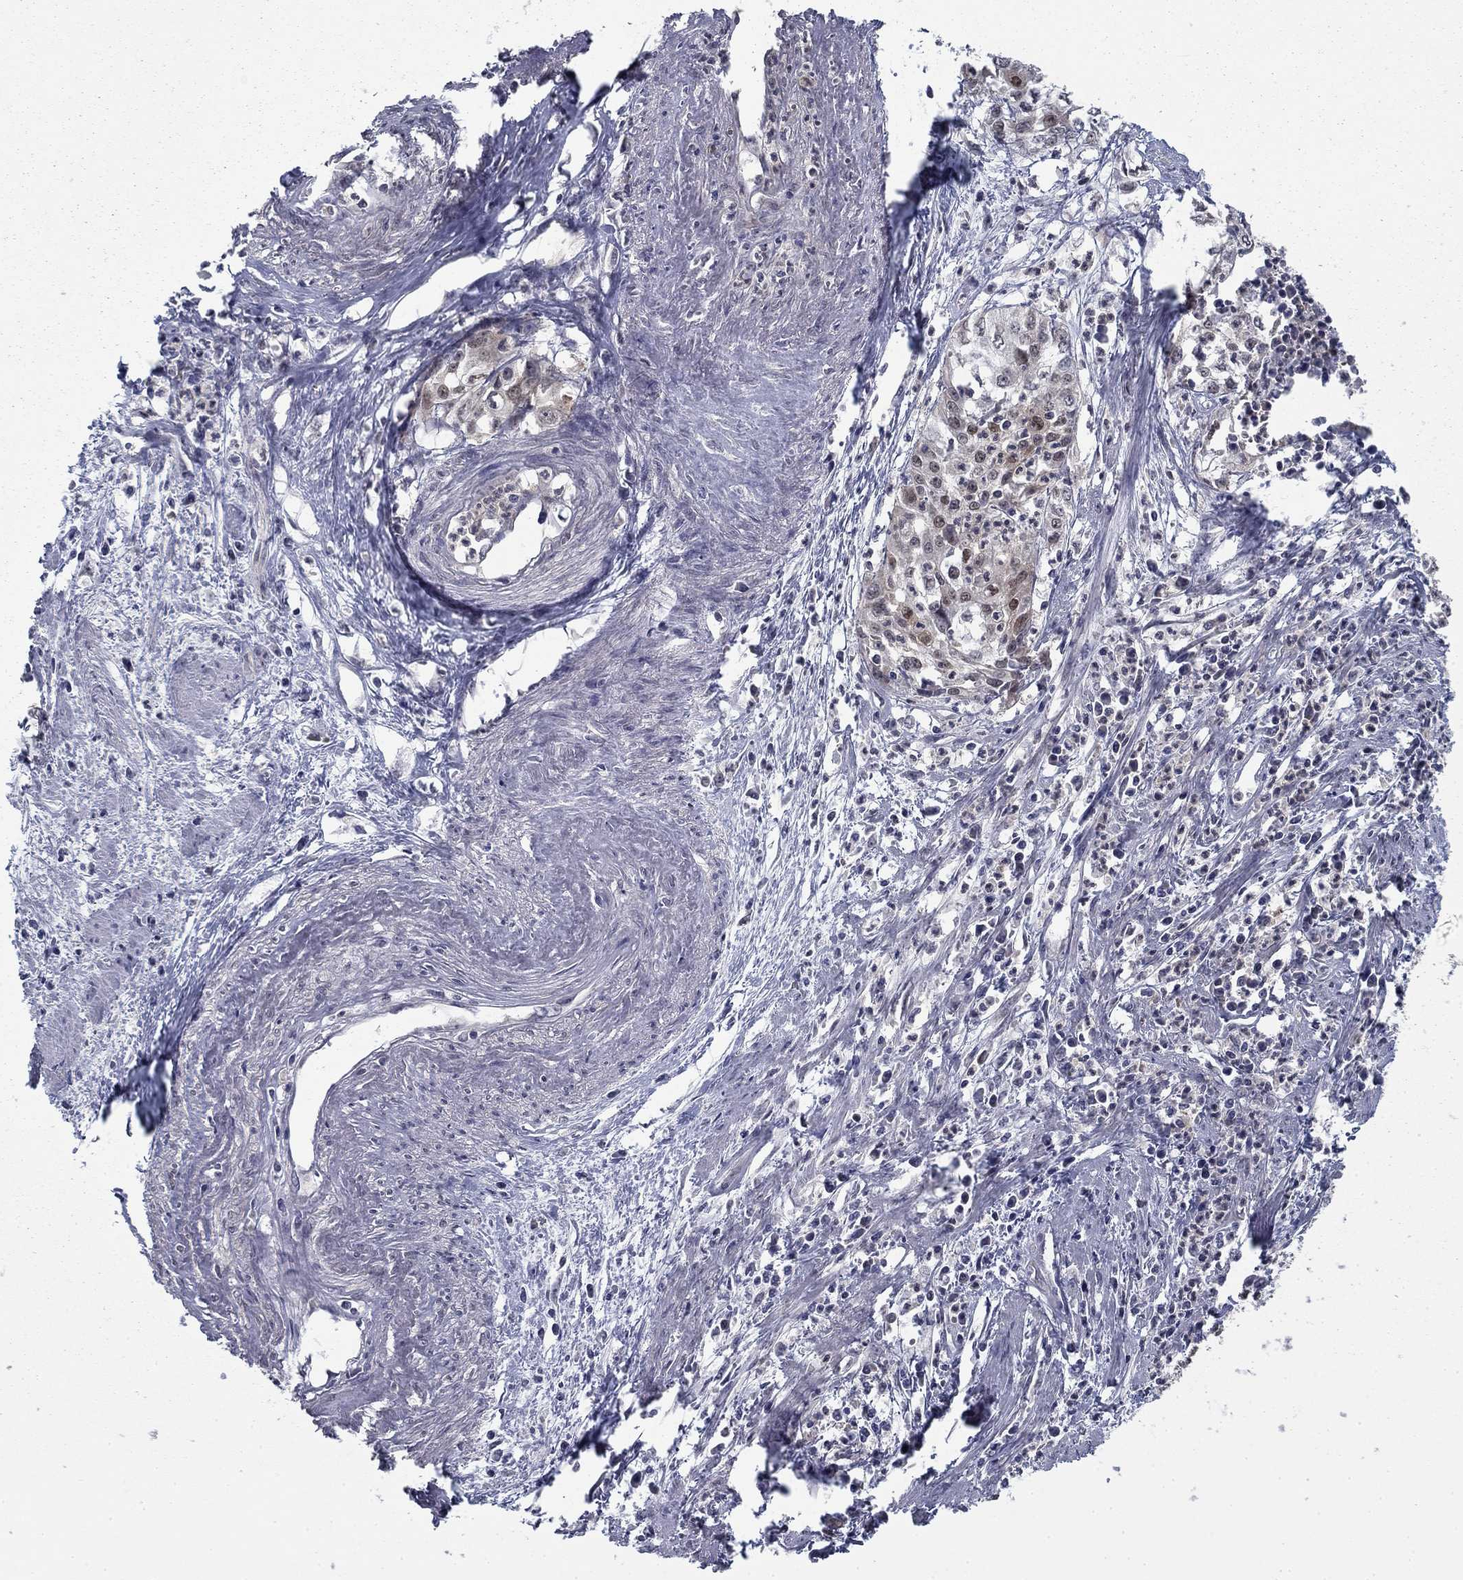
{"staining": {"intensity": "weak", "quantity": "25%-75%", "location": "cytoplasmic/membranous,nuclear"}, "tissue": "cervical cancer", "cell_type": "Tumor cells", "image_type": "cancer", "snomed": [{"axis": "morphology", "description": "Squamous cell carcinoma, NOS"}, {"axis": "topography", "description": "Cervix"}], "caption": "DAB (3,3'-diaminobenzidine) immunohistochemical staining of human cervical cancer (squamous cell carcinoma) shows weak cytoplasmic/membranous and nuclear protein expression in approximately 25%-75% of tumor cells.", "gene": "NIT2", "patient": {"sex": "female", "age": 39}}